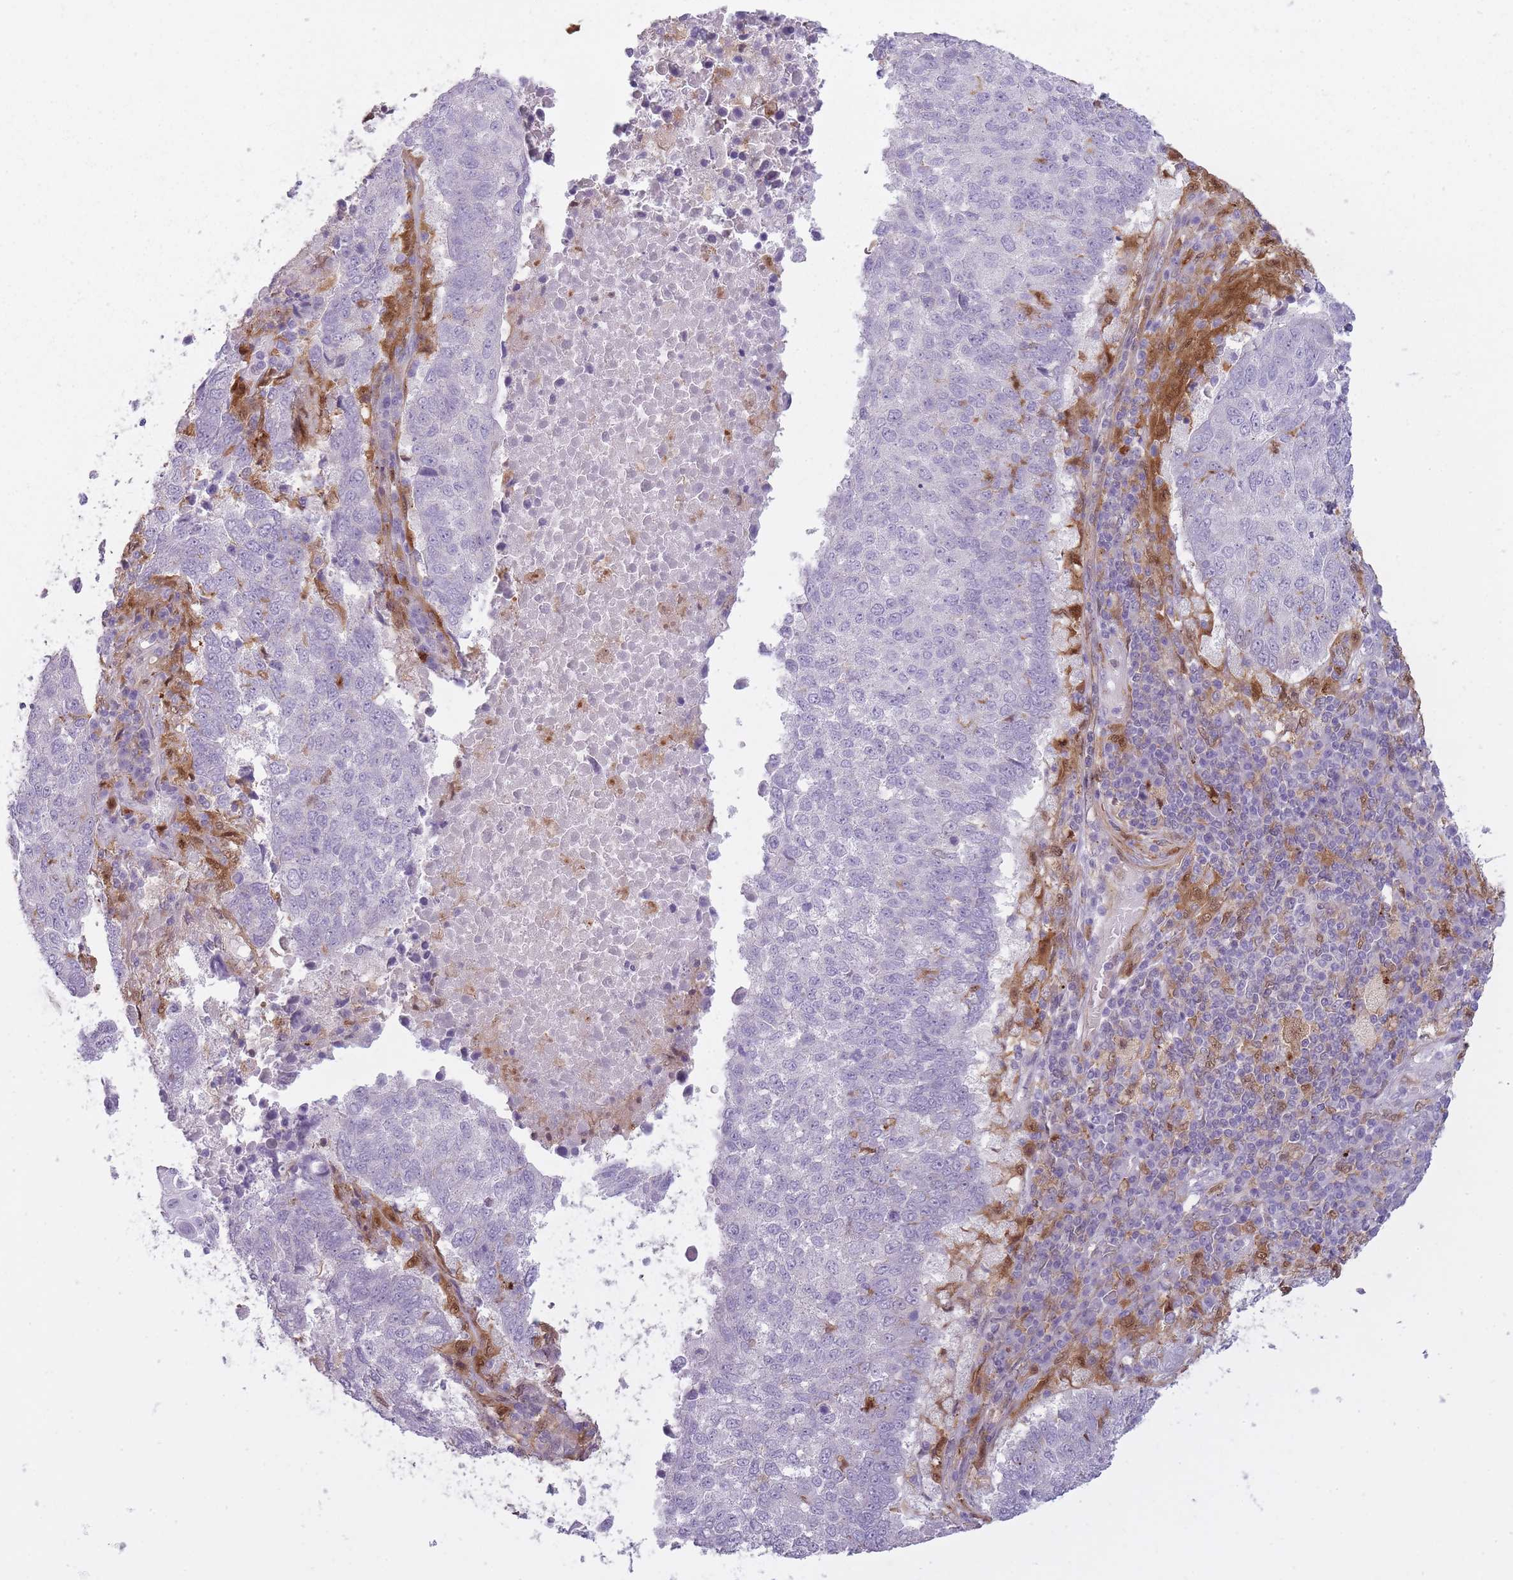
{"staining": {"intensity": "negative", "quantity": "none", "location": "none"}, "tissue": "lung cancer", "cell_type": "Tumor cells", "image_type": "cancer", "snomed": [{"axis": "morphology", "description": "Squamous cell carcinoma, NOS"}, {"axis": "topography", "description": "Lung"}], "caption": "This is an immunohistochemistry photomicrograph of human squamous cell carcinoma (lung). There is no expression in tumor cells.", "gene": "LGALS9", "patient": {"sex": "male", "age": 73}}